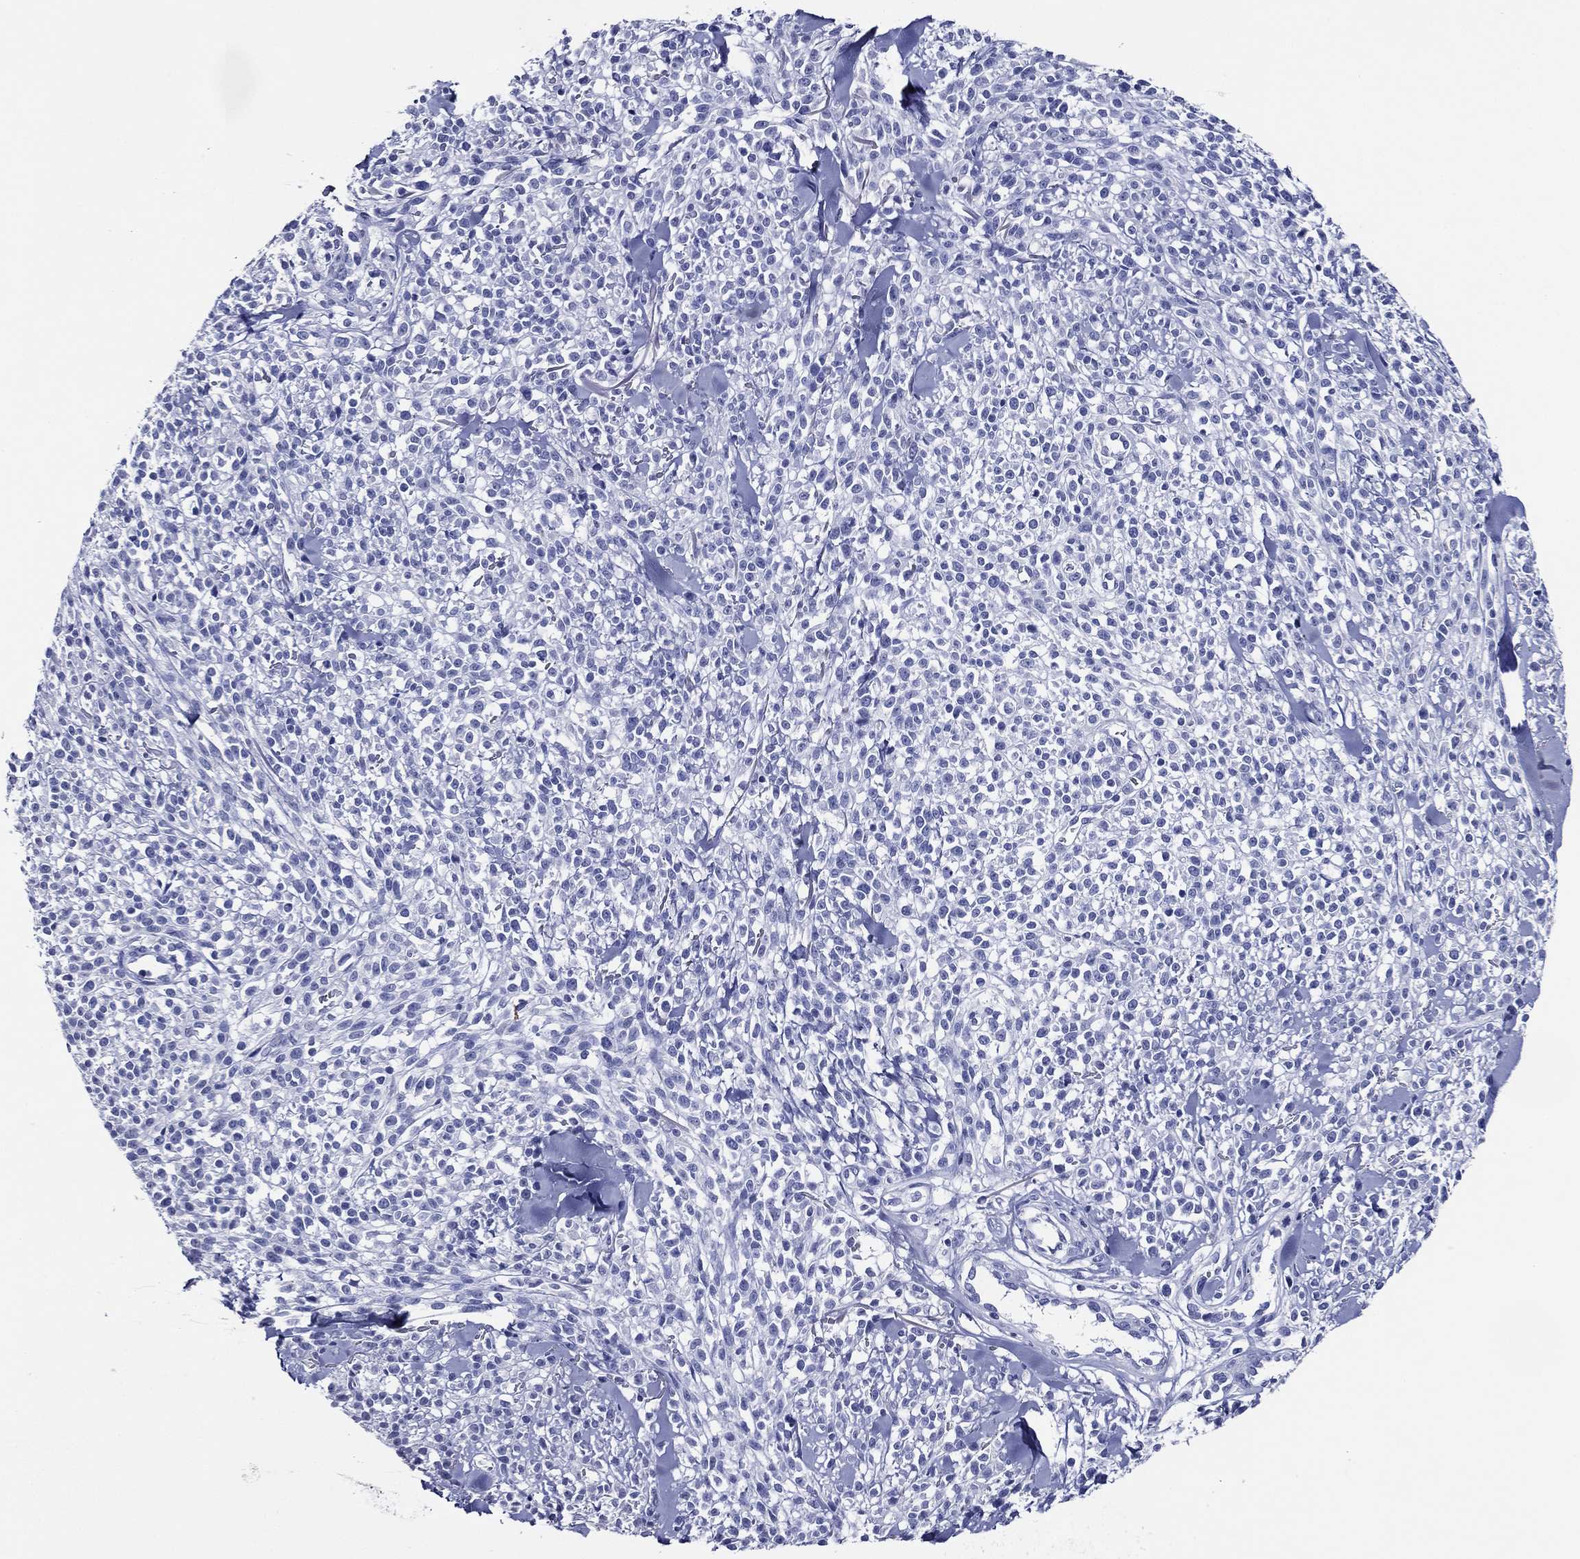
{"staining": {"intensity": "negative", "quantity": "none", "location": "none"}, "tissue": "melanoma", "cell_type": "Tumor cells", "image_type": "cancer", "snomed": [{"axis": "morphology", "description": "Malignant melanoma, NOS"}, {"axis": "topography", "description": "Skin"}, {"axis": "topography", "description": "Skin of trunk"}], "caption": "Immunohistochemistry histopathology image of human melanoma stained for a protein (brown), which exhibits no positivity in tumor cells.", "gene": "ACE2", "patient": {"sex": "male", "age": 74}}